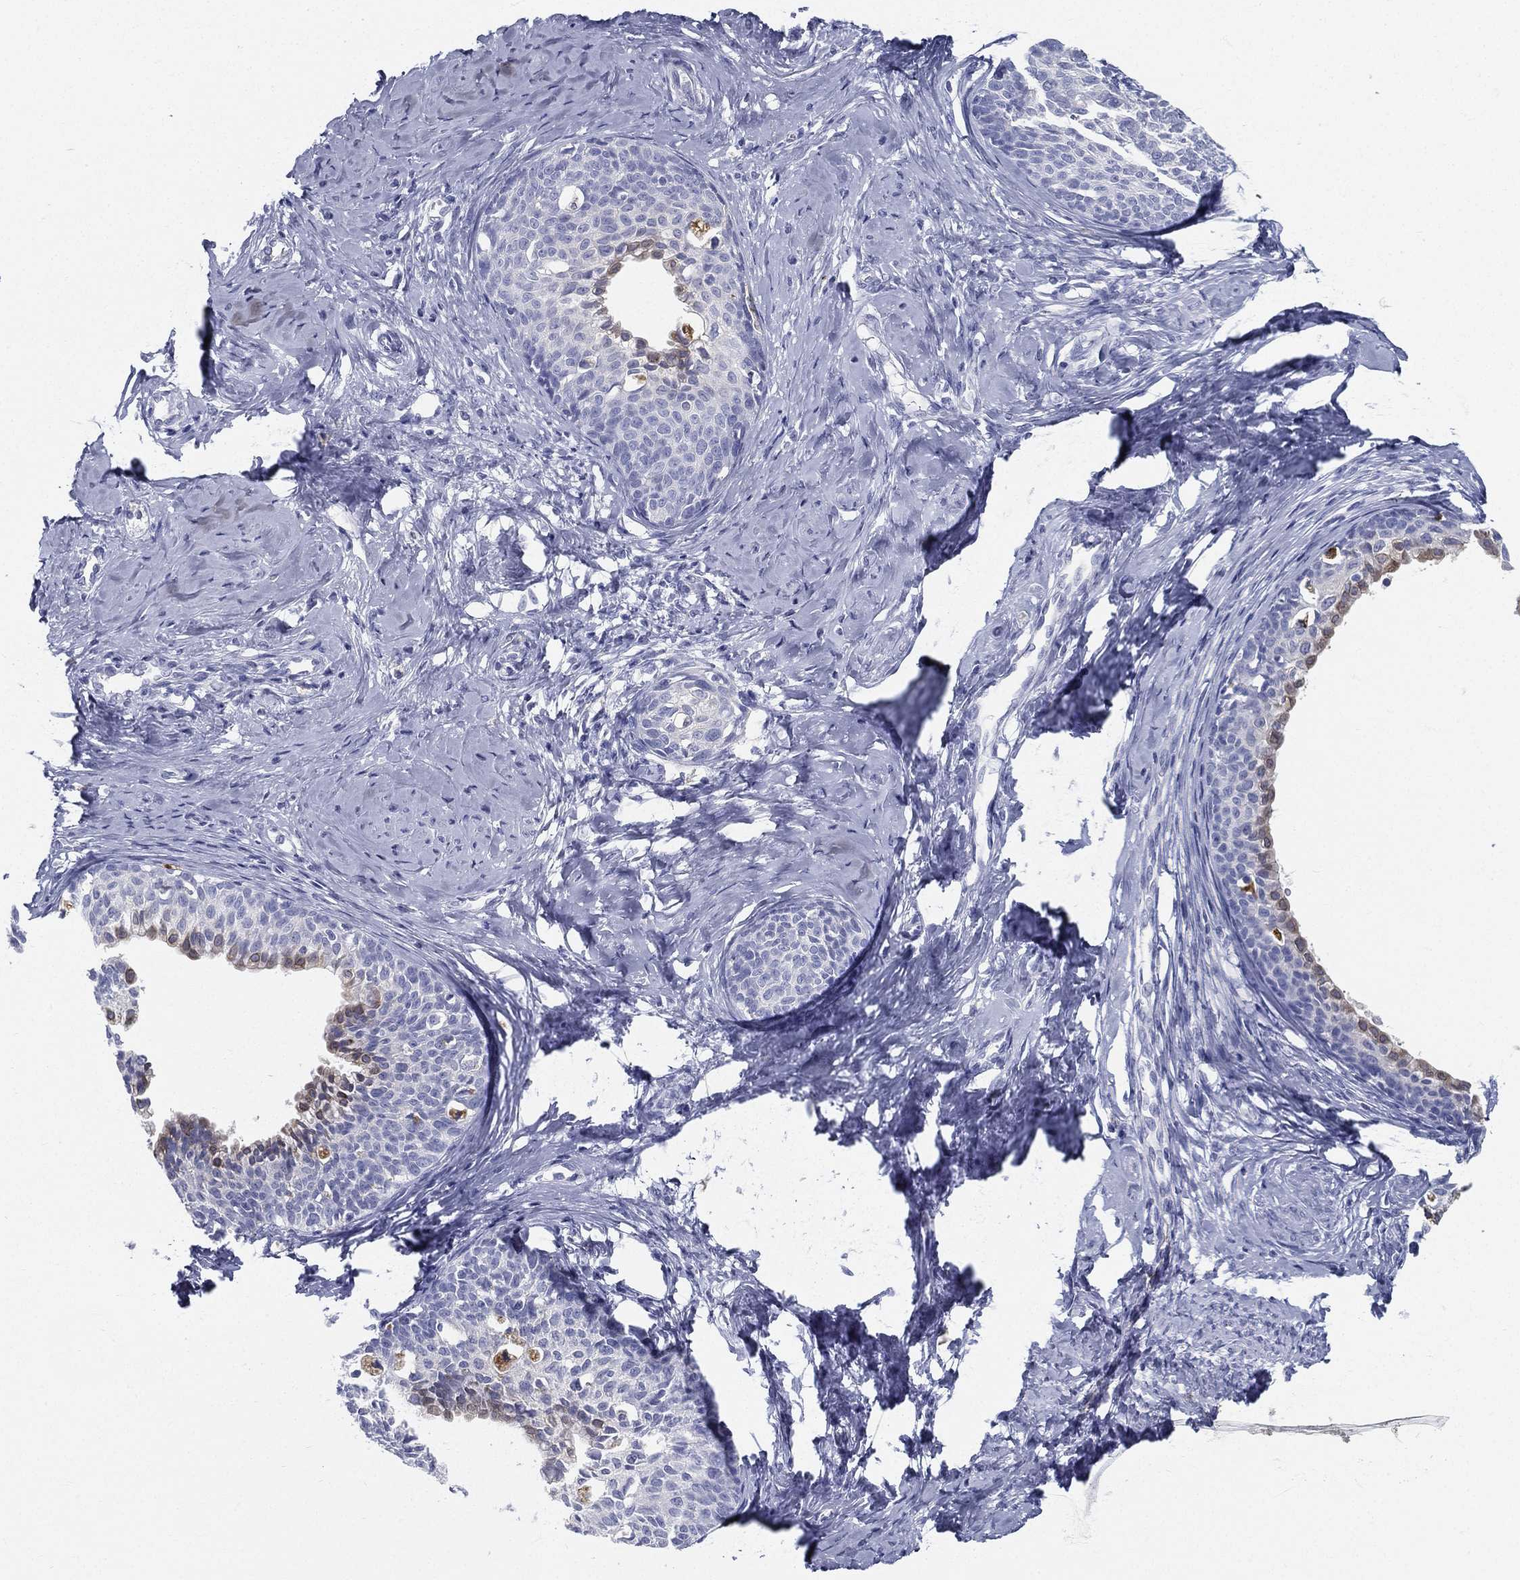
{"staining": {"intensity": "weak", "quantity": "<25%", "location": "cytoplasmic/membranous"}, "tissue": "cervical cancer", "cell_type": "Tumor cells", "image_type": "cancer", "snomed": [{"axis": "morphology", "description": "Squamous cell carcinoma, NOS"}, {"axis": "topography", "description": "Cervix"}], "caption": "Tumor cells show no significant staining in squamous cell carcinoma (cervical). The staining was performed using DAB to visualize the protein expression in brown, while the nuclei were stained in blue with hematoxylin (Magnification: 20x).", "gene": "STS", "patient": {"sex": "female", "age": 51}}